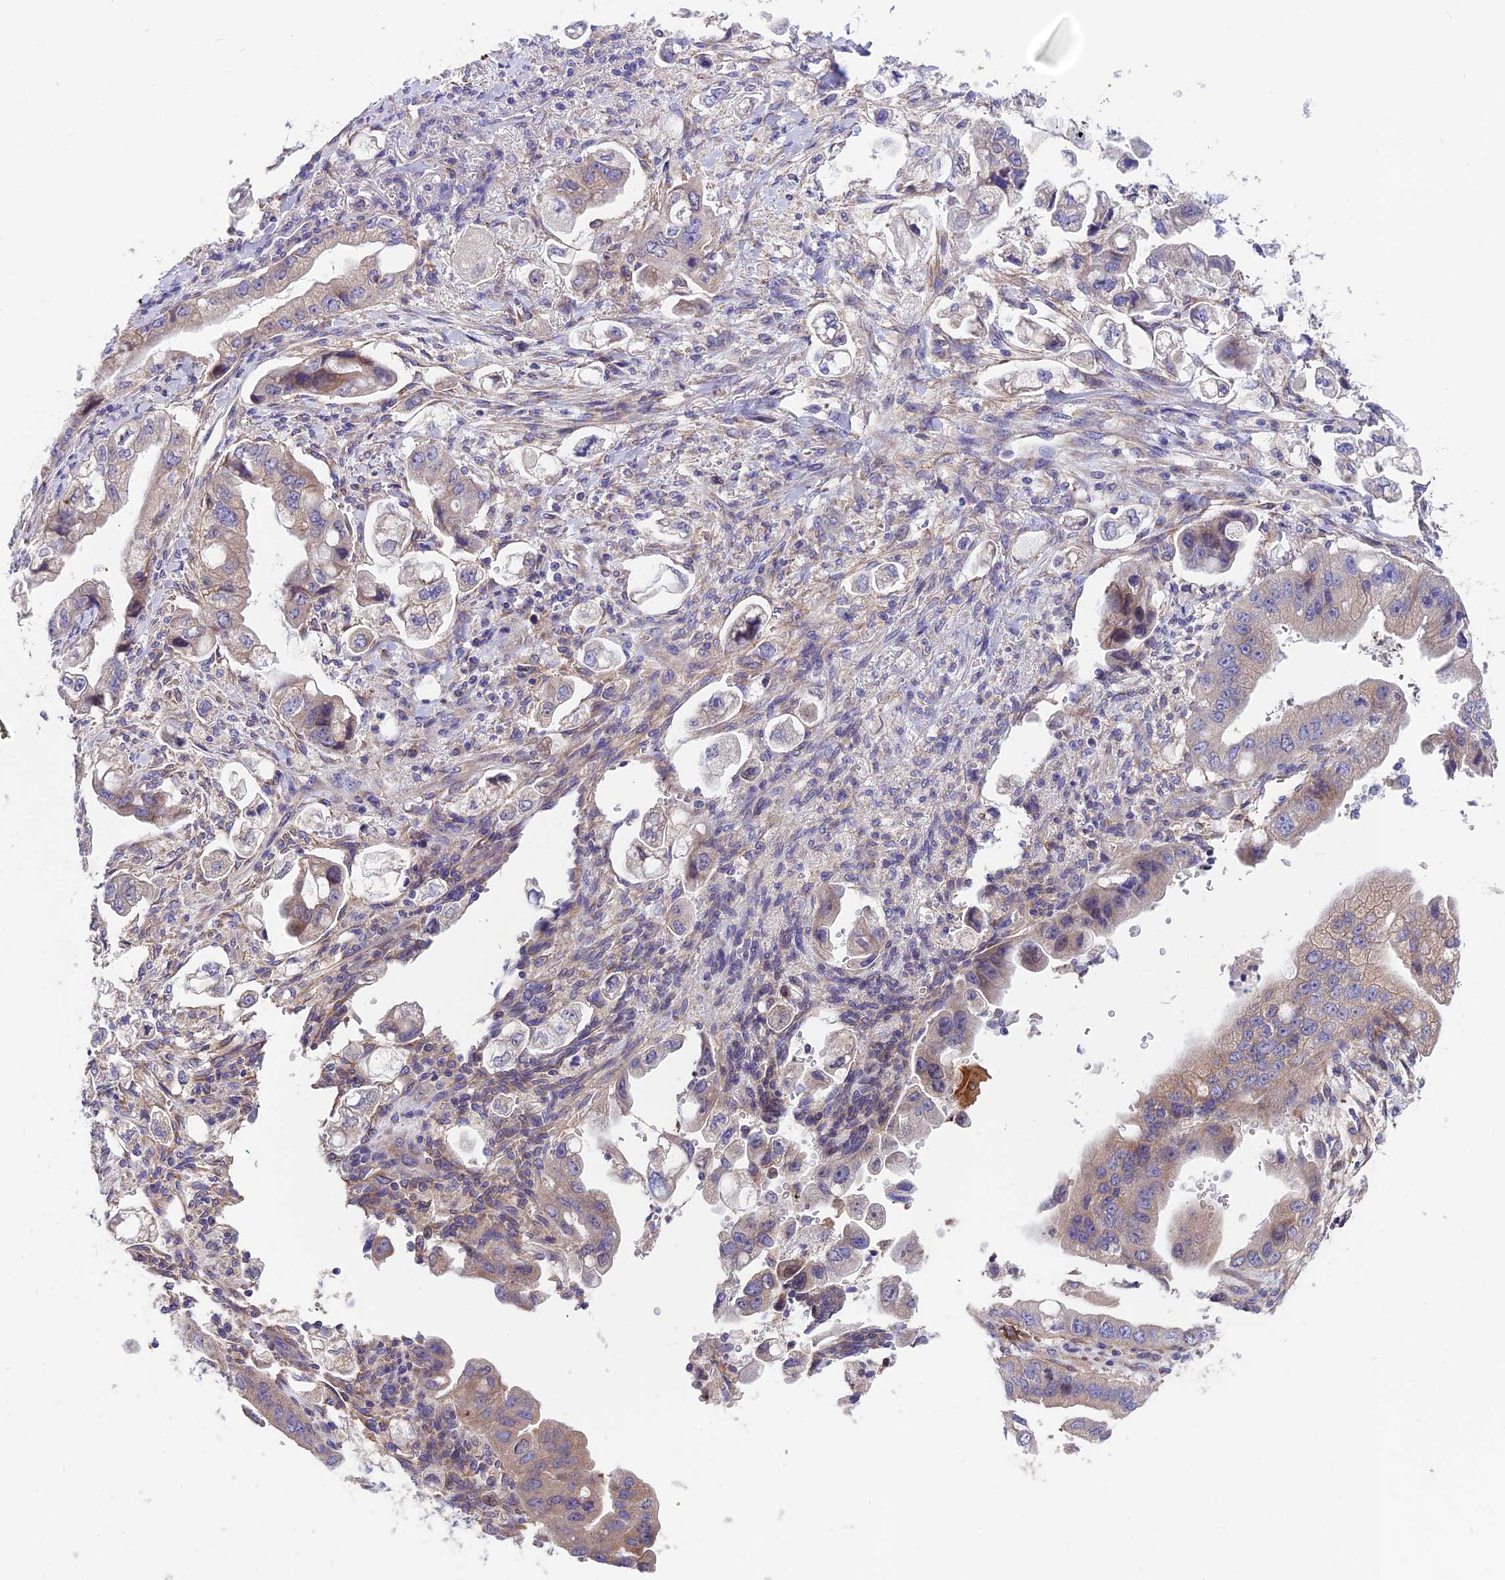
{"staining": {"intensity": "weak", "quantity": "25%-75%", "location": "cytoplasmic/membranous"}, "tissue": "stomach cancer", "cell_type": "Tumor cells", "image_type": "cancer", "snomed": [{"axis": "morphology", "description": "Adenocarcinoma, NOS"}, {"axis": "topography", "description": "Stomach"}], "caption": "Immunohistochemical staining of adenocarcinoma (stomach) displays weak cytoplasmic/membranous protein positivity in about 25%-75% of tumor cells.", "gene": "VPS16", "patient": {"sex": "male", "age": 62}}